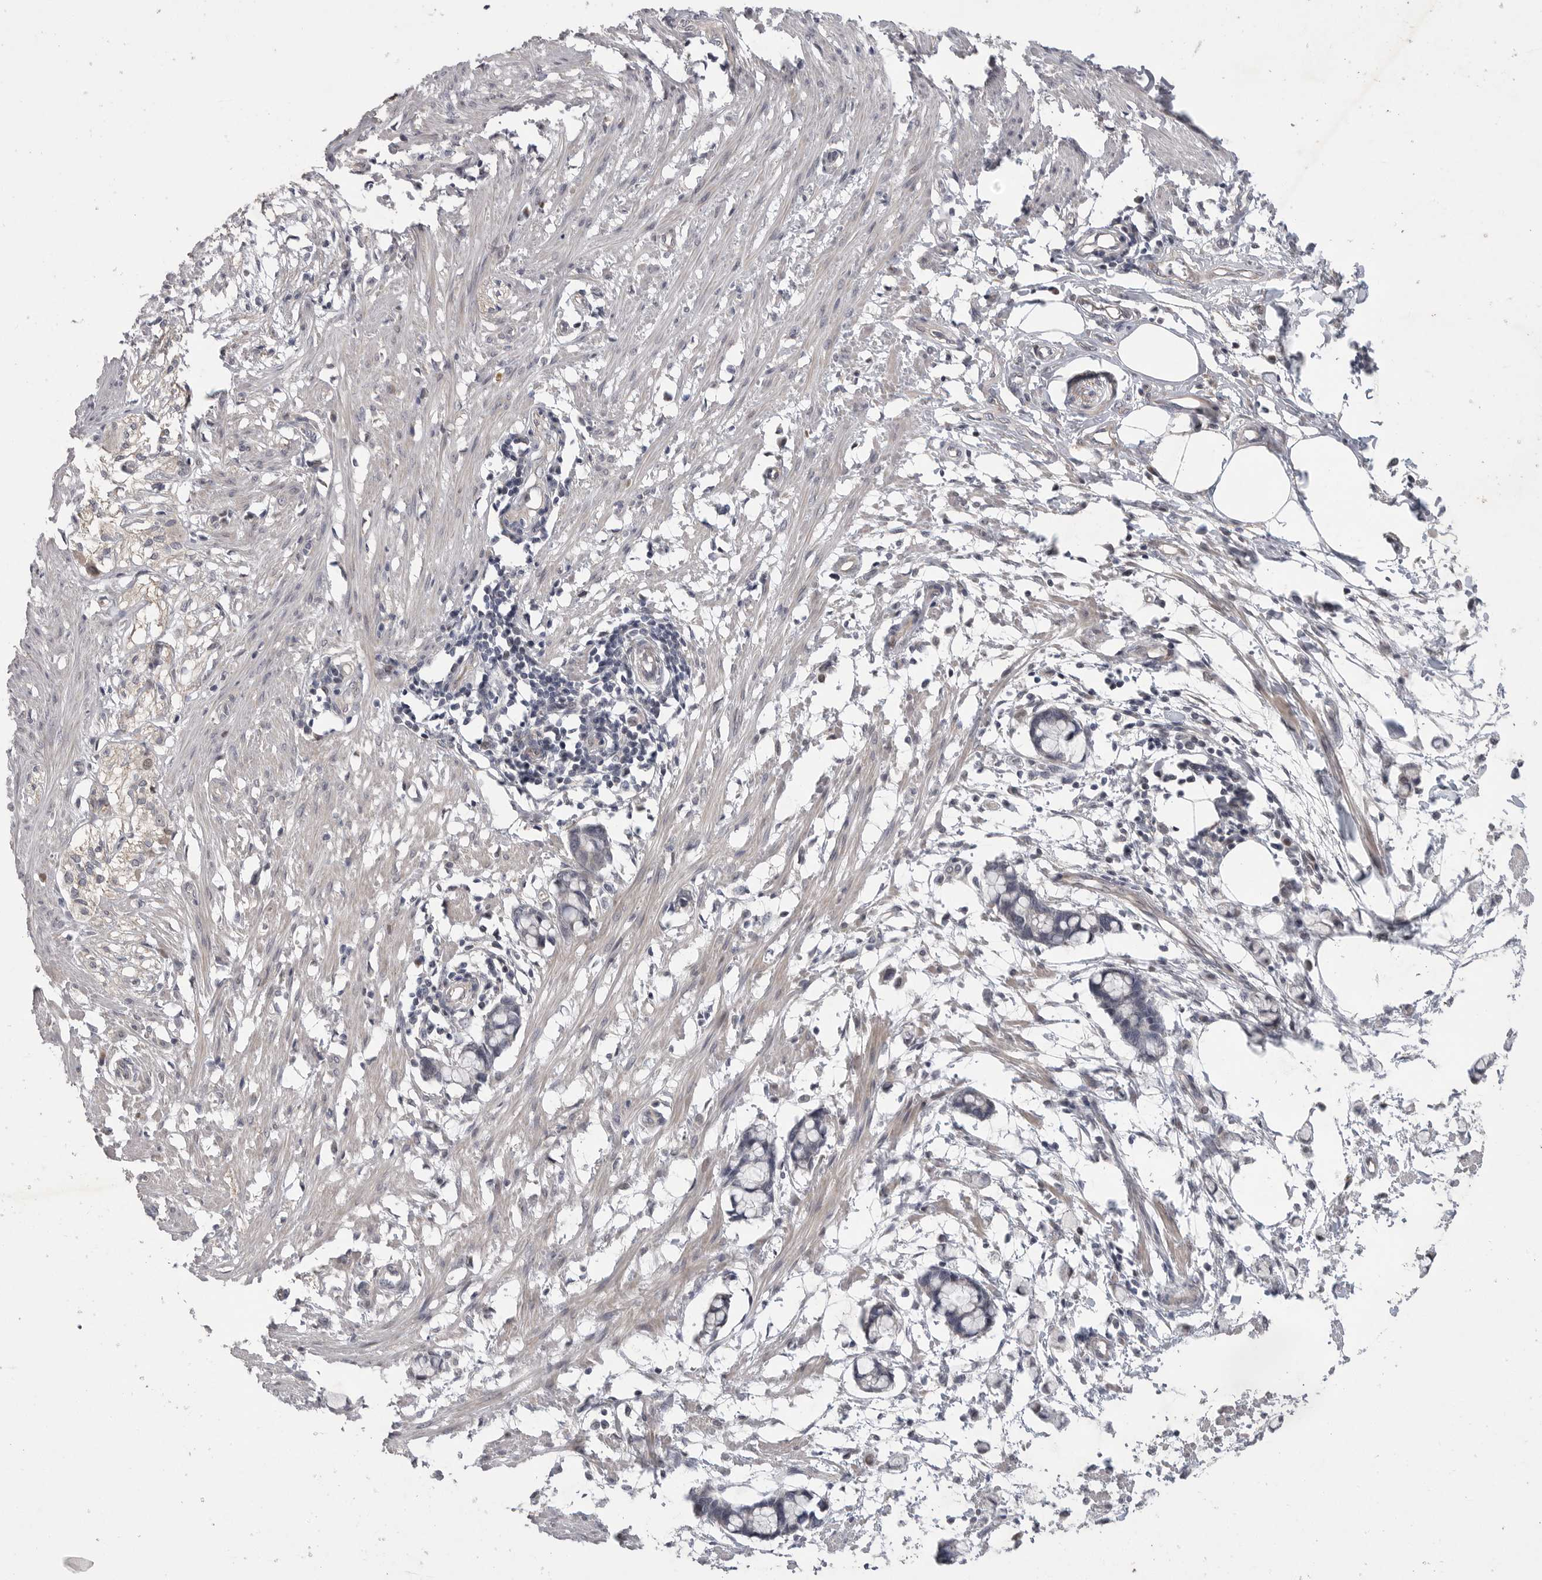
{"staining": {"intensity": "weak", "quantity": "25%-75%", "location": "cytoplasmic/membranous"}, "tissue": "smooth muscle", "cell_type": "Smooth muscle cells", "image_type": "normal", "snomed": [{"axis": "morphology", "description": "Normal tissue, NOS"}, {"axis": "morphology", "description": "Adenocarcinoma, NOS"}, {"axis": "topography", "description": "Smooth muscle"}, {"axis": "topography", "description": "Colon"}], "caption": "Protein positivity by immunohistochemistry displays weak cytoplasmic/membranous positivity in about 25%-75% of smooth muscle cells in unremarkable smooth muscle.", "gene": "FBXO43", "patient": {"sex": "male", "age": 14}}